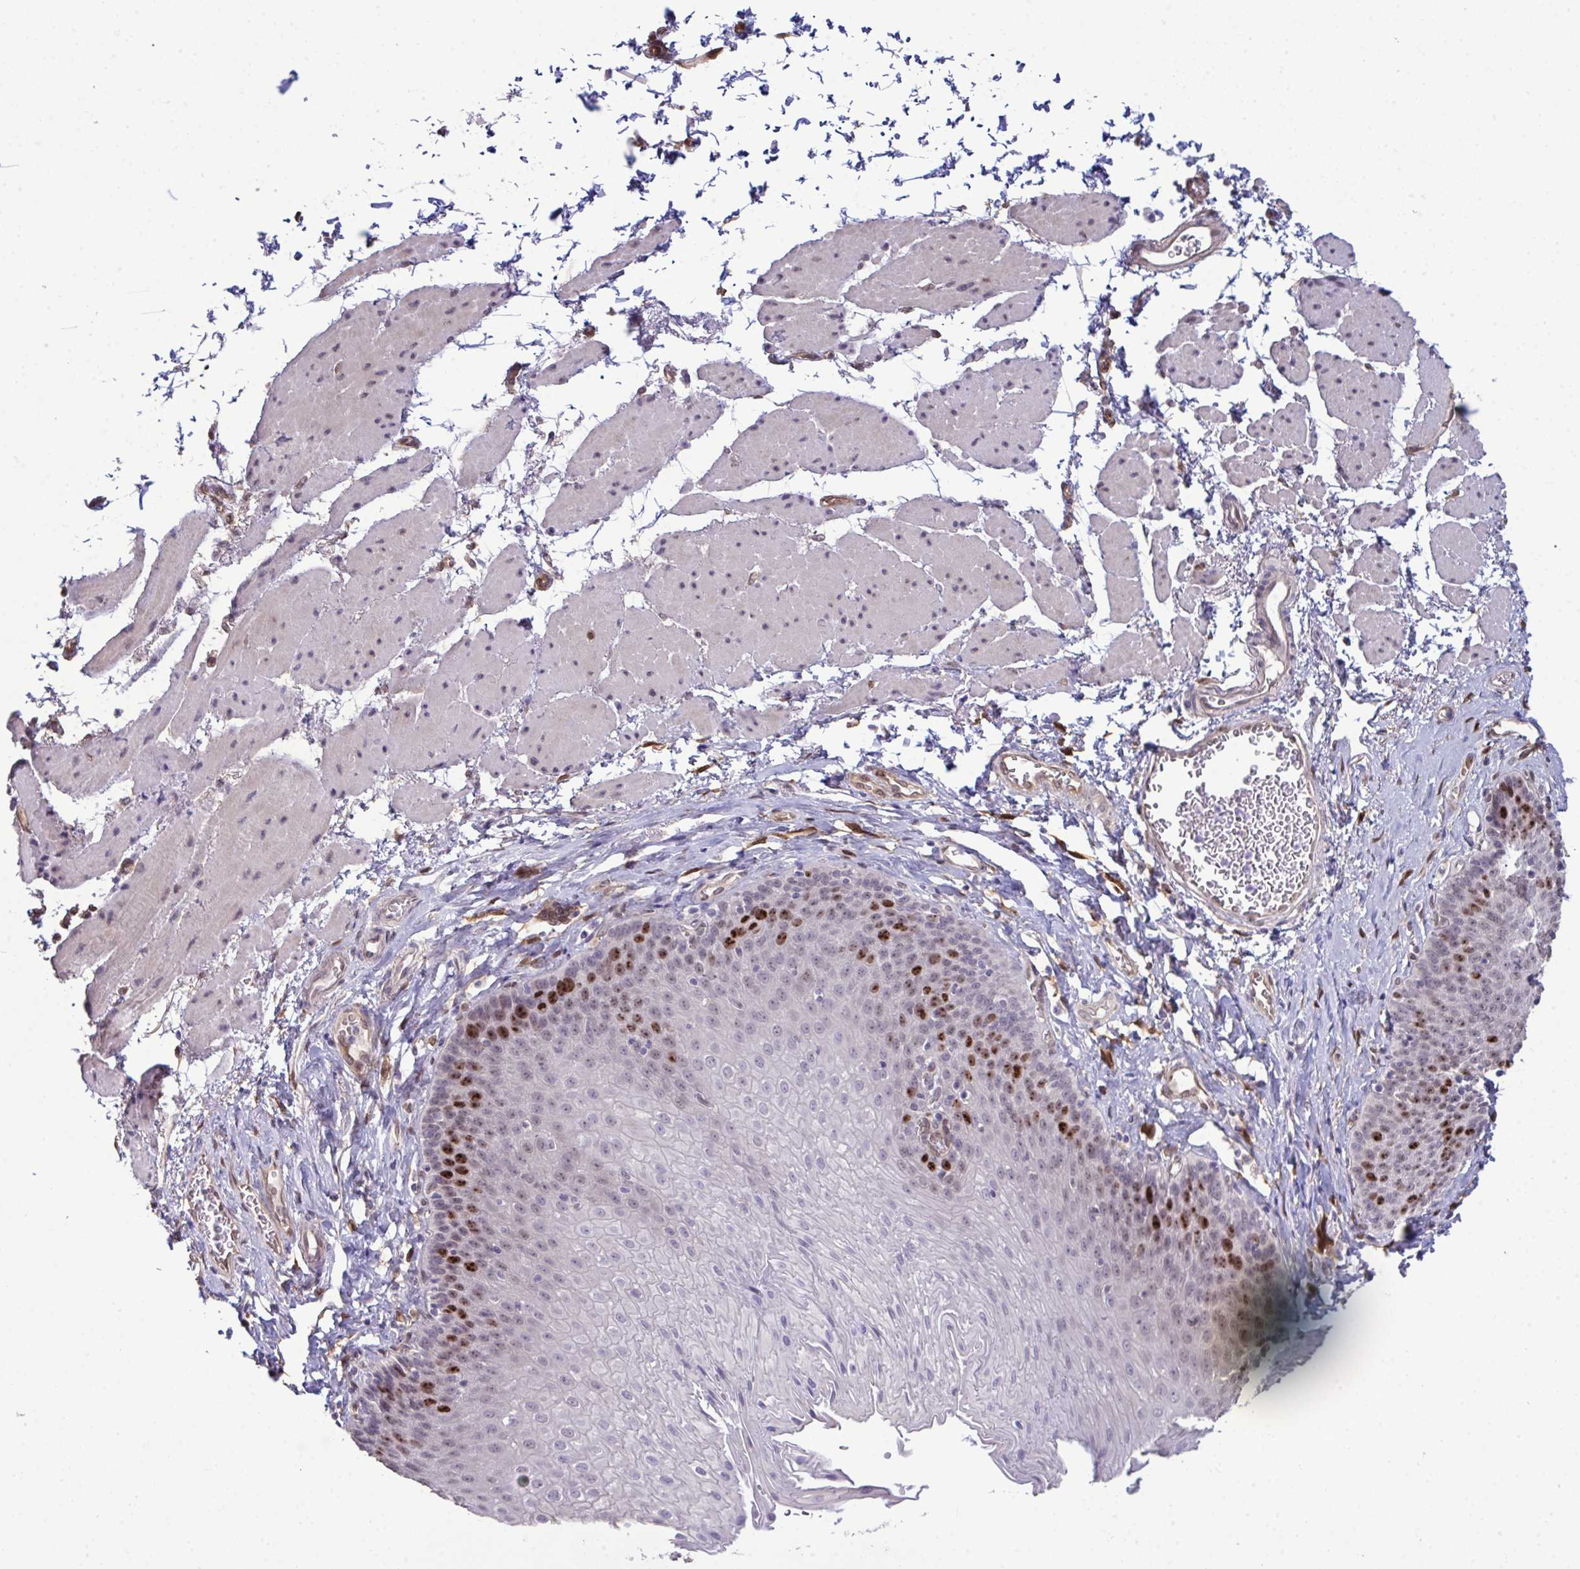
{"staining": {"intensity": "strong", "quantity": "<25%", "location": "nuclear"}, "tissue": "esophagus", "cell_type": "Squamous epithelial cells", "image_type": "normal", "snomed": [{"axis": "morphology", "description": "Normal tissue, NOS"}, {"axis": "topography", "description": "Esophagus"}], "caption": "Strong nuclear protein staining is present in about <25% of squamous epithelial cells in esophagus. (DAB (3,3'-diaminobenzidine) IHC, brown staining for protein, blue staining for nuclei).", "gene": "SETD7", "patient": {"sex": "female", "age": 81}}